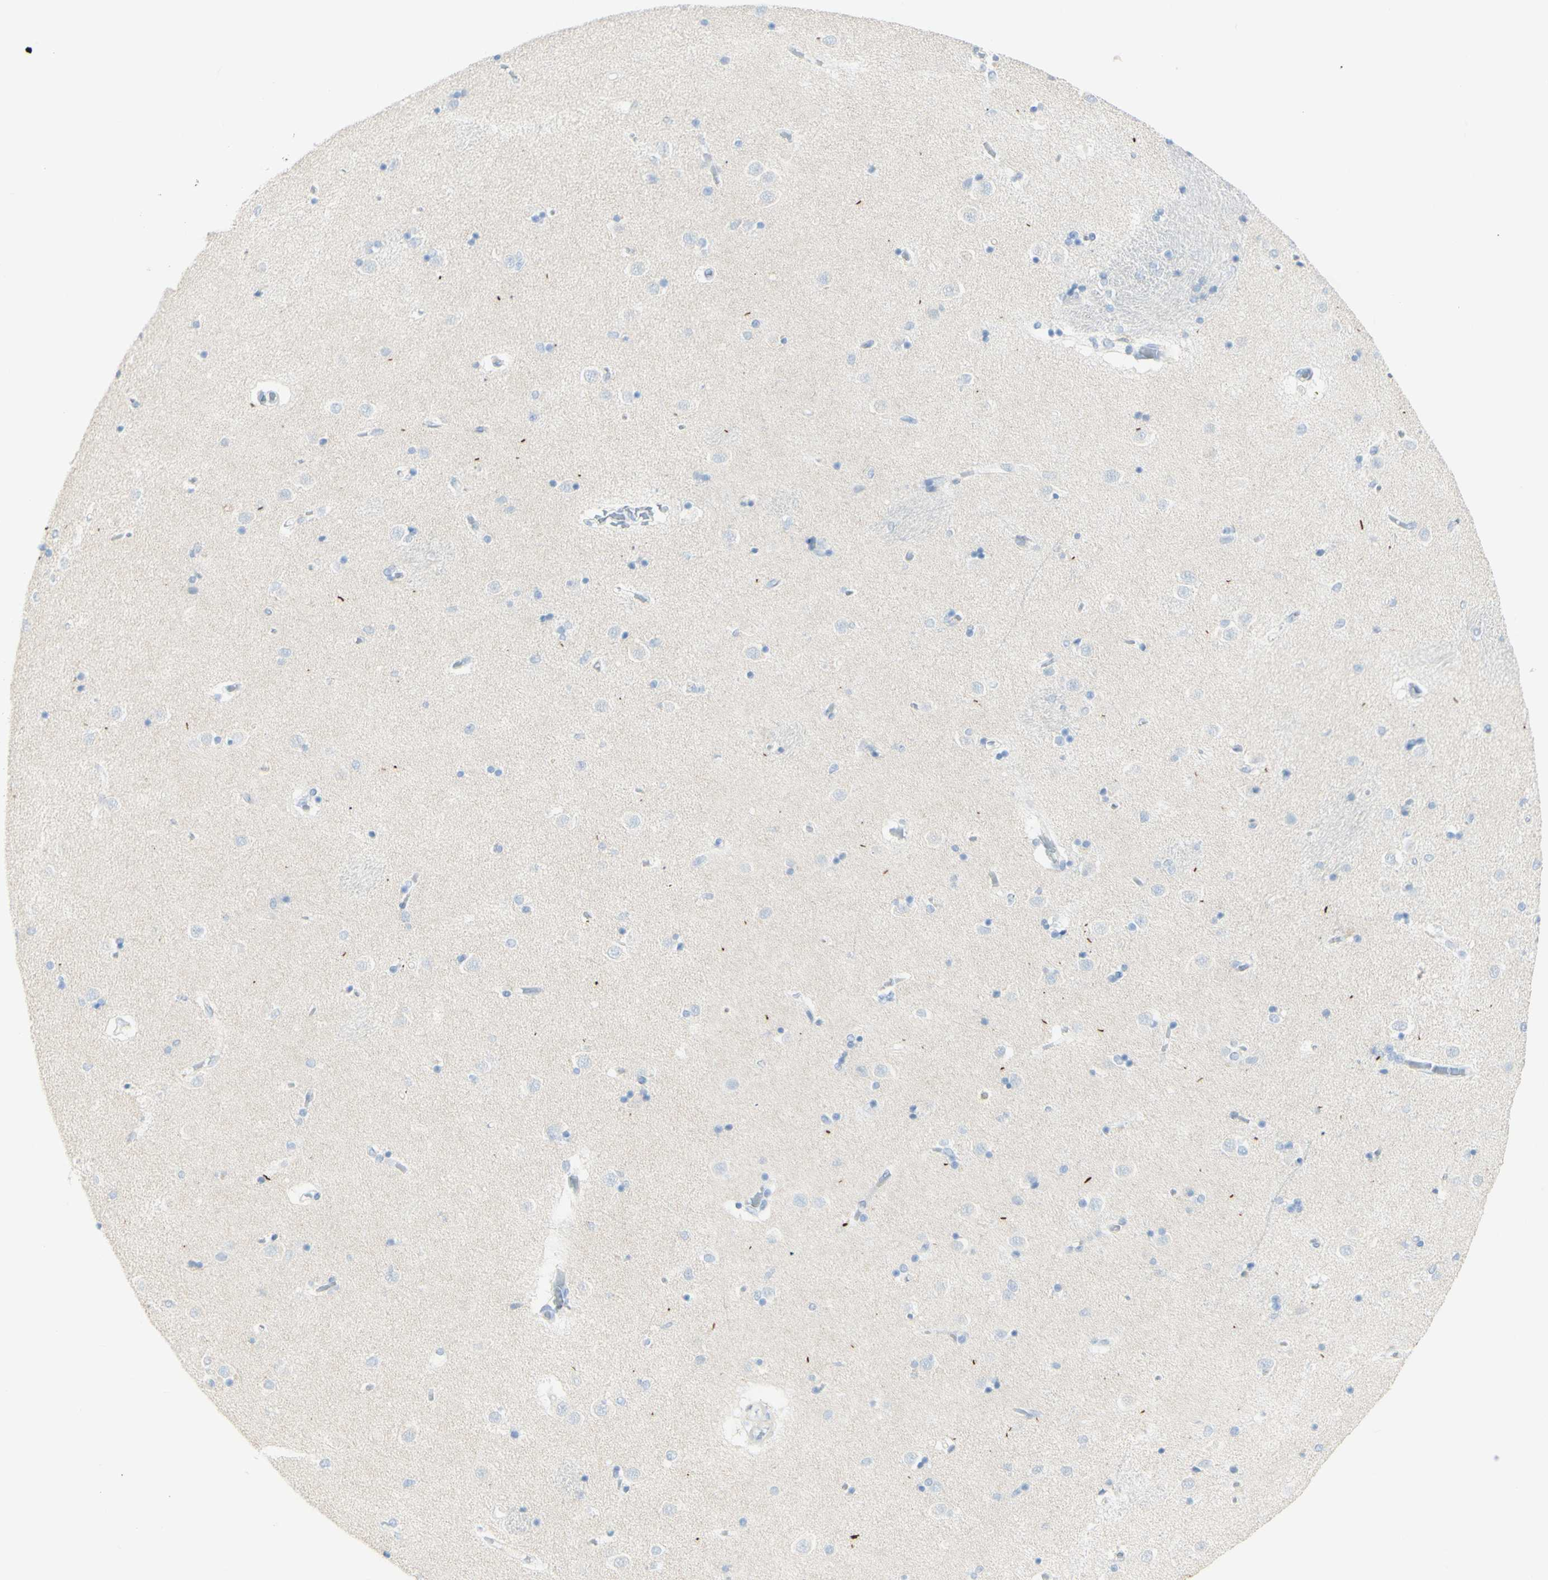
{"staining": {"intensity": "negative", "quantity": "none", "location": "none"}, "tissue": "caudate", "cell_type": "Glial cells", "image_type": "normal", "snomed": [{"axis": "morphology", "description": "Normal tissue, NOS"}, {"axis": "topography", "description": "Lateral ventricle wall"}], "caption": "Immunohistochemical staining of benign caudate exhibits no significant positivity in glial cells. Brightfield microscopy of immunohistochemistry stained with DAB (brown) and hematoxylin (blue), captured at high magnification.", "gene": "LETM1", "patient": {"sex": "female", "age": 54}}